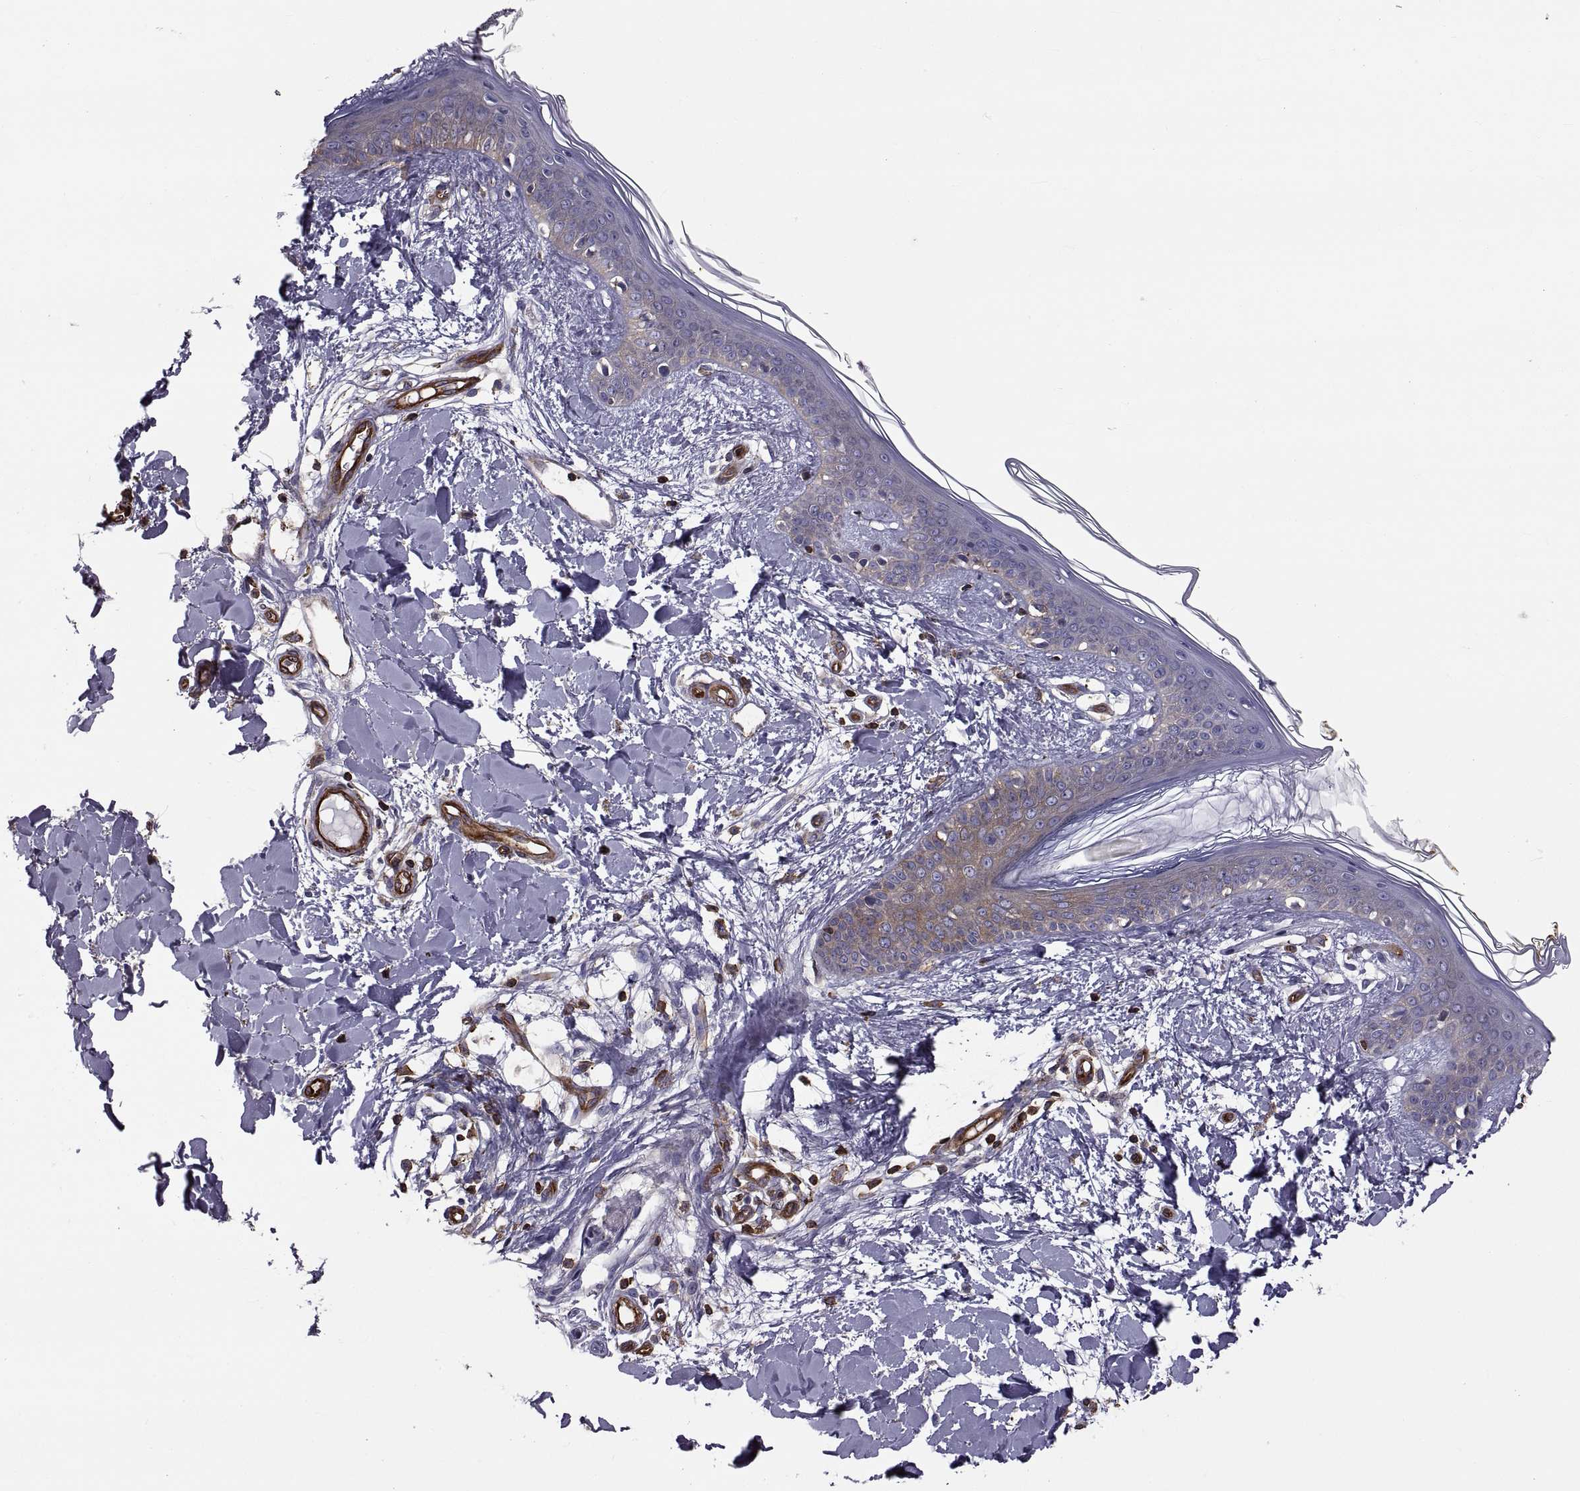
{"staining": {"intensity": "strong", "quantity": "25%-75%", "location": "nuclear"}, "tissue": "skin", "cell_type": "Fibroblasts", "image_type": "normal", "snomed": [{"axis": "morphology", "description": "Normal tissue, NOS"}, {"axis": "topography", "description": "Skin"}], "caption": "Brown immunohistochemical staining in benign human skin demonstrates strong nuclear expression in about 25%-75% of fibroblasts.", "gene": "MYH9", "patient": {"sex": "female", "age": 34}}